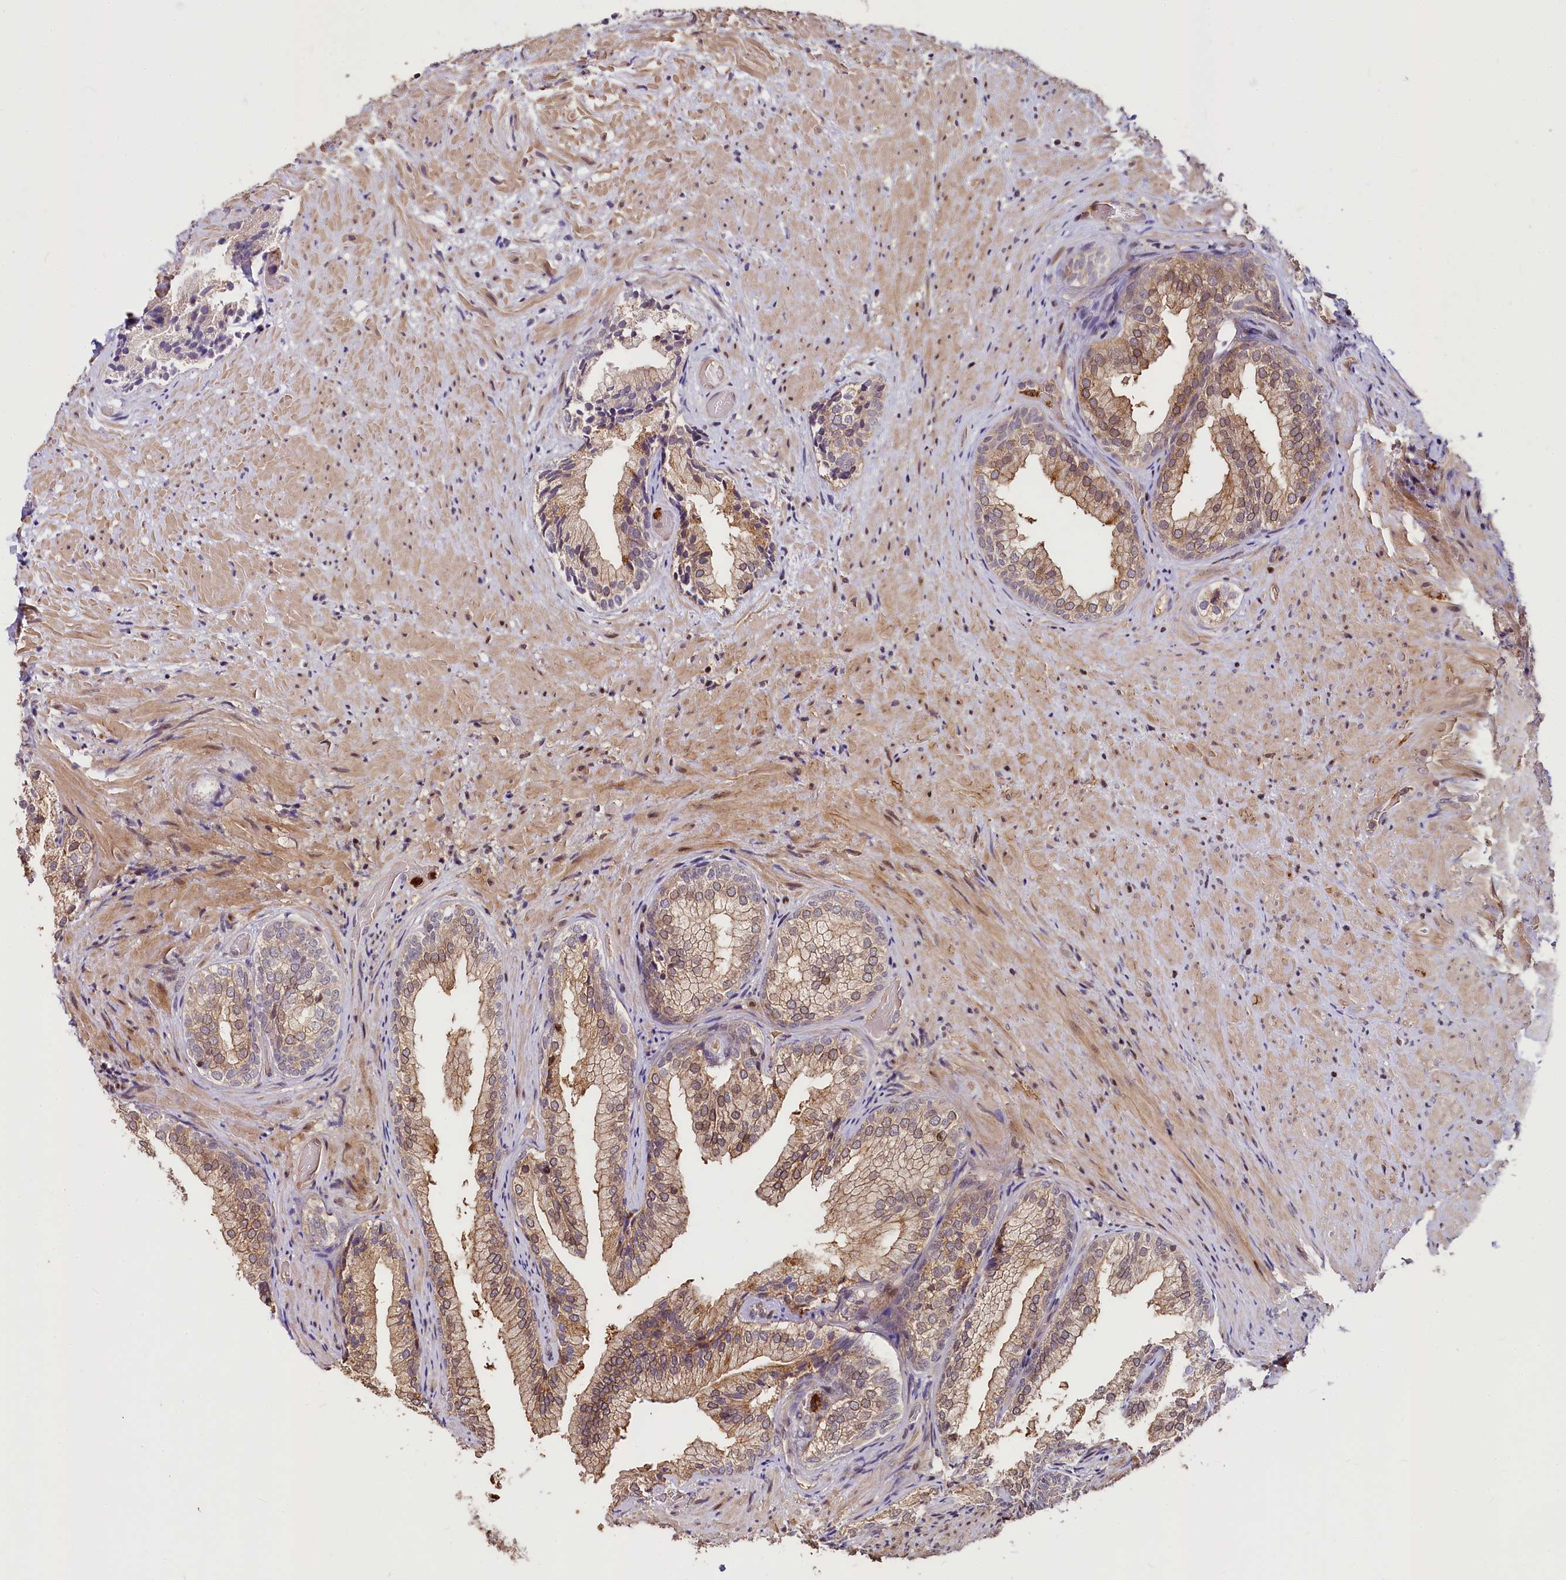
{"staining": {"intensity": "moderate", "quantity": "25%-75%", "location": "cytoplasmic/membranous"}, "tissue": "prostate", "cell_type": "Glandular cells", "image_type": "normal", "snomed": [{"axis": "morphology", "description": "Normal tissue, NOS"}, {"axis": "topography", "description": "Prostate"}], "caption": "Glandular cells display medium levels of moderate cytoplasmic/membranous expression in about 25%-75% of cells in unremarkable prostate. (Brightfield microscopy of DAB IHC at high magnification).", "gene": "ATG101", "patient": {"sex": "male", "age": 76}}